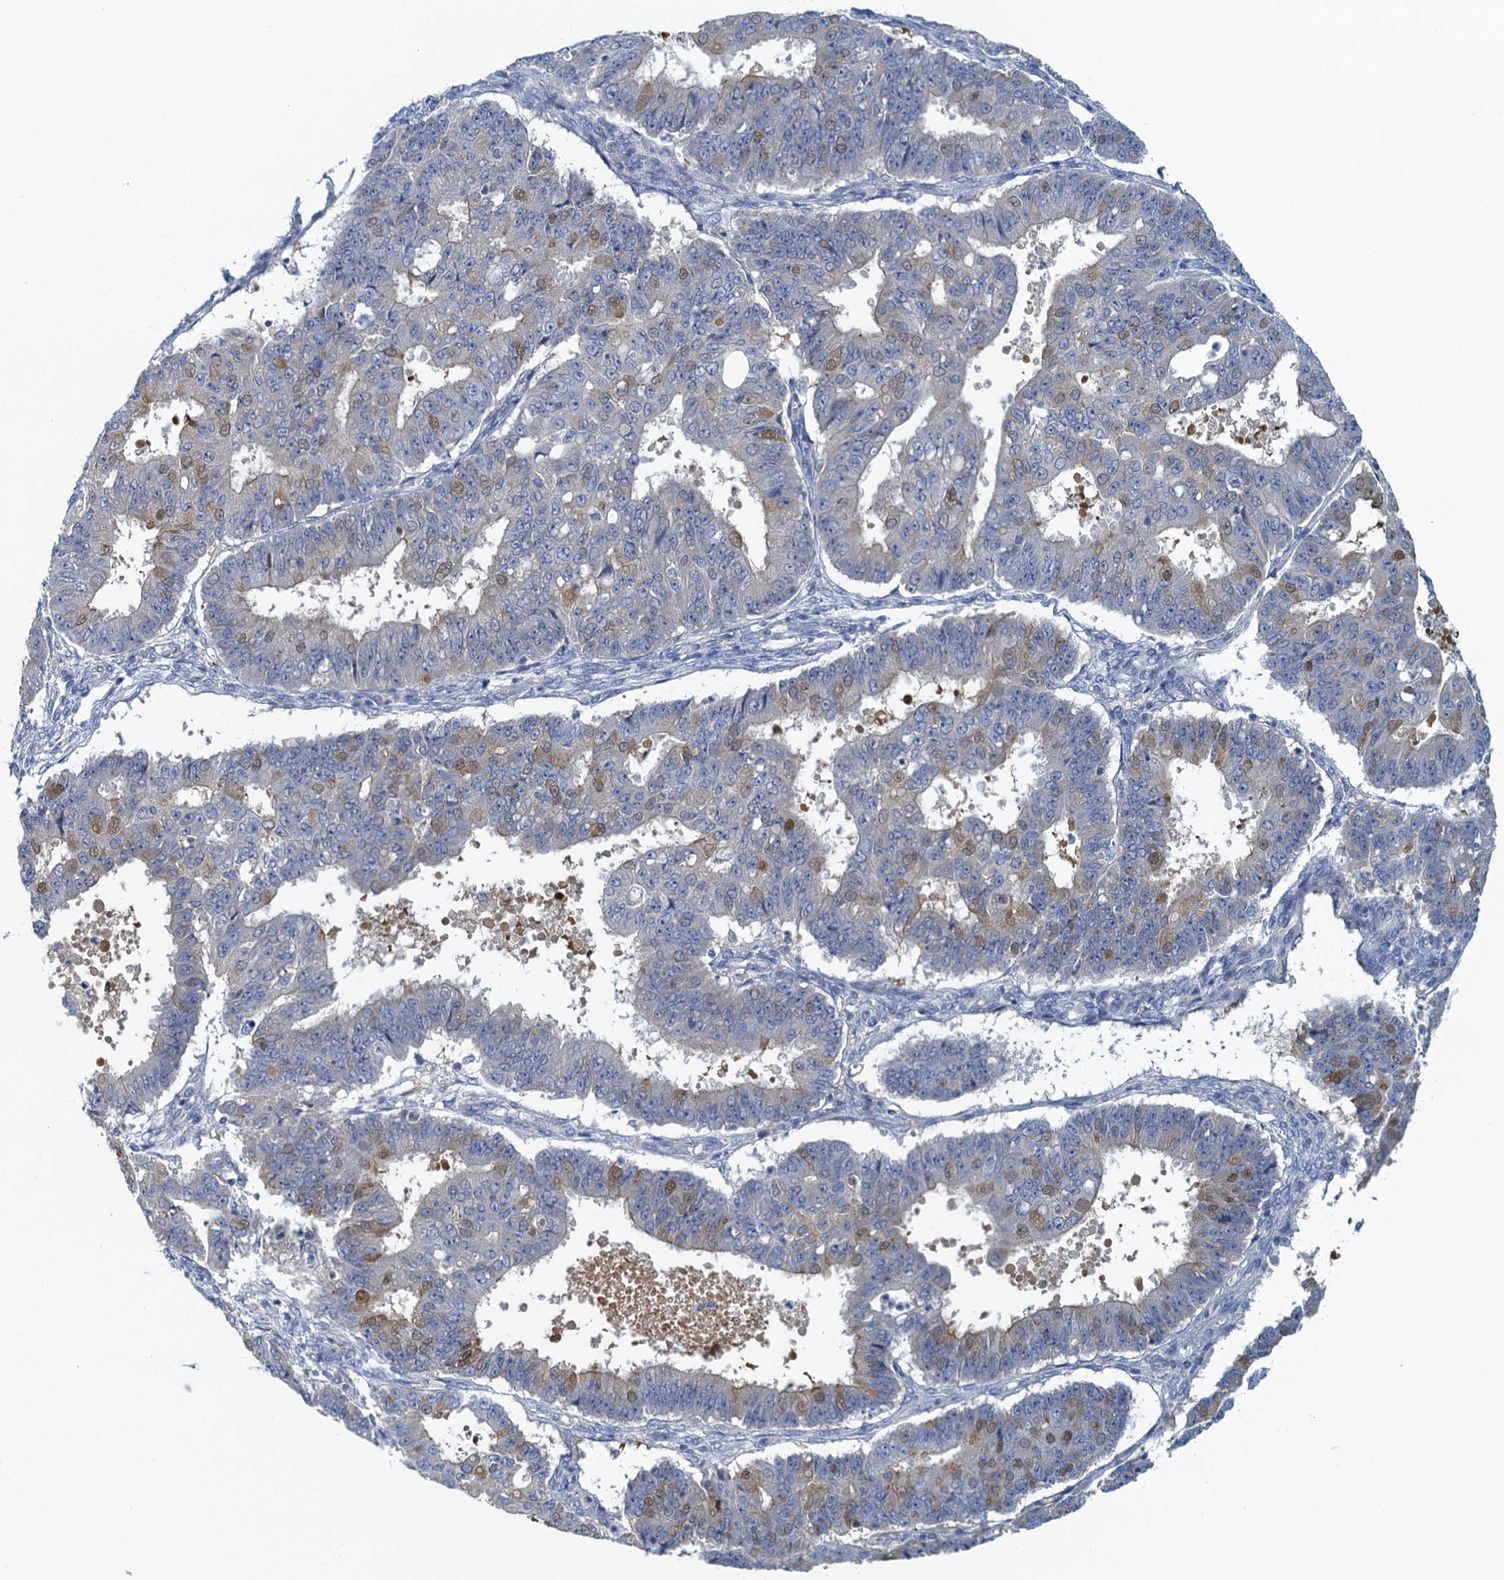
{"staining": {"intensity": "moderate", "quantity": "<25%", "location": "nuclear"}, "tissue": "ovarian cancer", "cell_type": "Tumor cells", "image_type": "cancer", "snomed": [{"axis": "morphology", "description": "Carcinoma, endometroid"}, {"axis": "topography", "description": "Appendix"}, {"axis": "topography", "description": "Ovary"}], "caption": "The immunohistochemical stain highlights moderate nuclear staining in tumor cells of endometroid carcinoma (ovarian) tissue.", "gene": "NCKAP1L", "patient": {"sex": "female", "age": 42}}